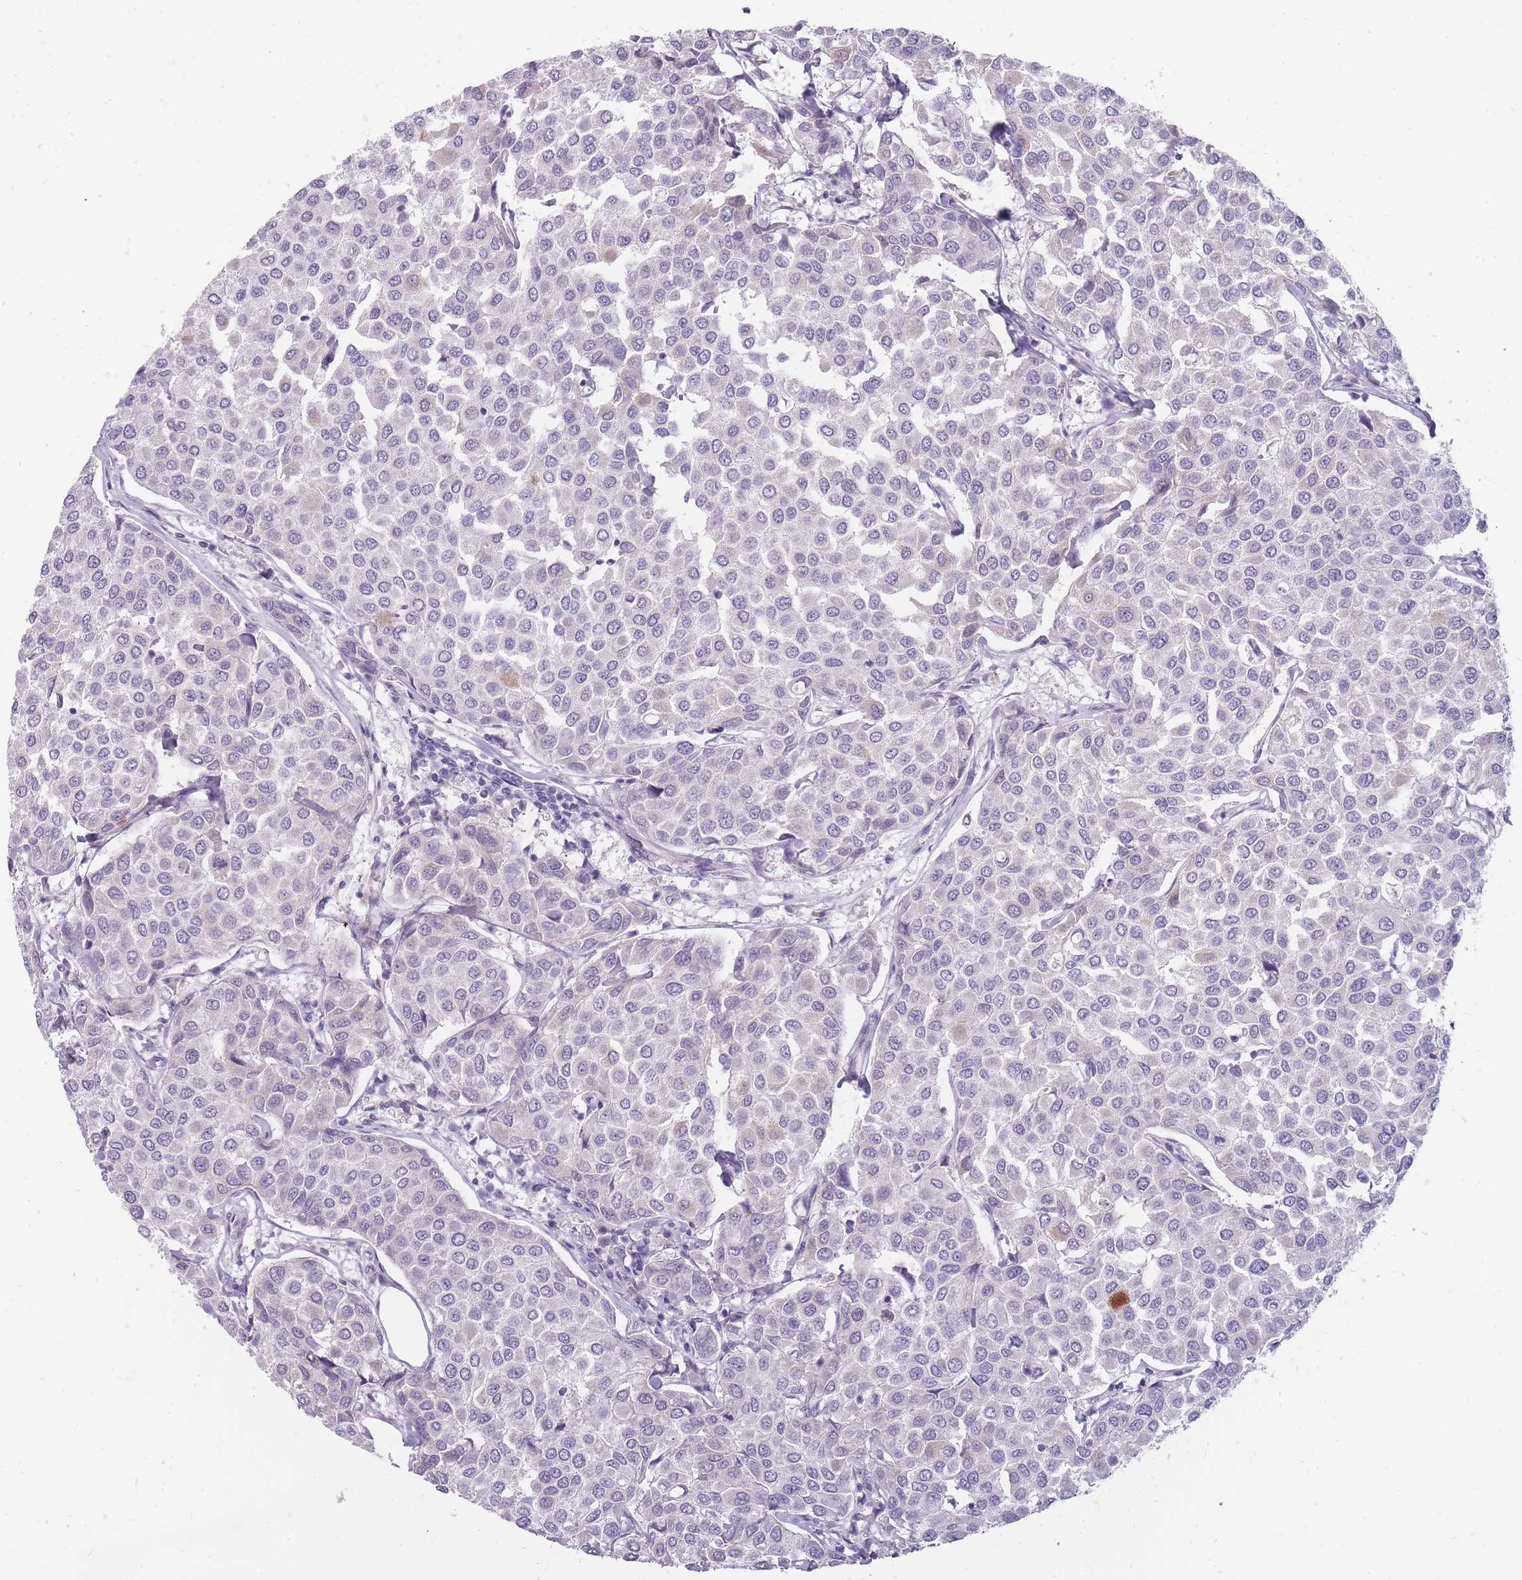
{"staining": {"intensity": "negative", "quantity": "none", "location": "none"}, "tissue": "breast cancer", "cell_type": "Tumor cells", "image_type": "cancer", "snomed": [{"axis": "morphology", "description": "Duct carcinoma"}, {"axis": "topography", "description": "Breast"}], "caption": "High magnification brightfield microscopy of breast cancer stained with DAB (3,3'-diaminobenzidine) (brown) and counterstained with hematoxylin (blue): tumor cells show no significant positivity. The staining was performed using DAB to visualize the protein expression in brown, while the nuclei were stained in blue with hematoxylin (Magnification: 20x).", "gene": "ERICH4", "patient": {"sex": "female", "age": 55}}